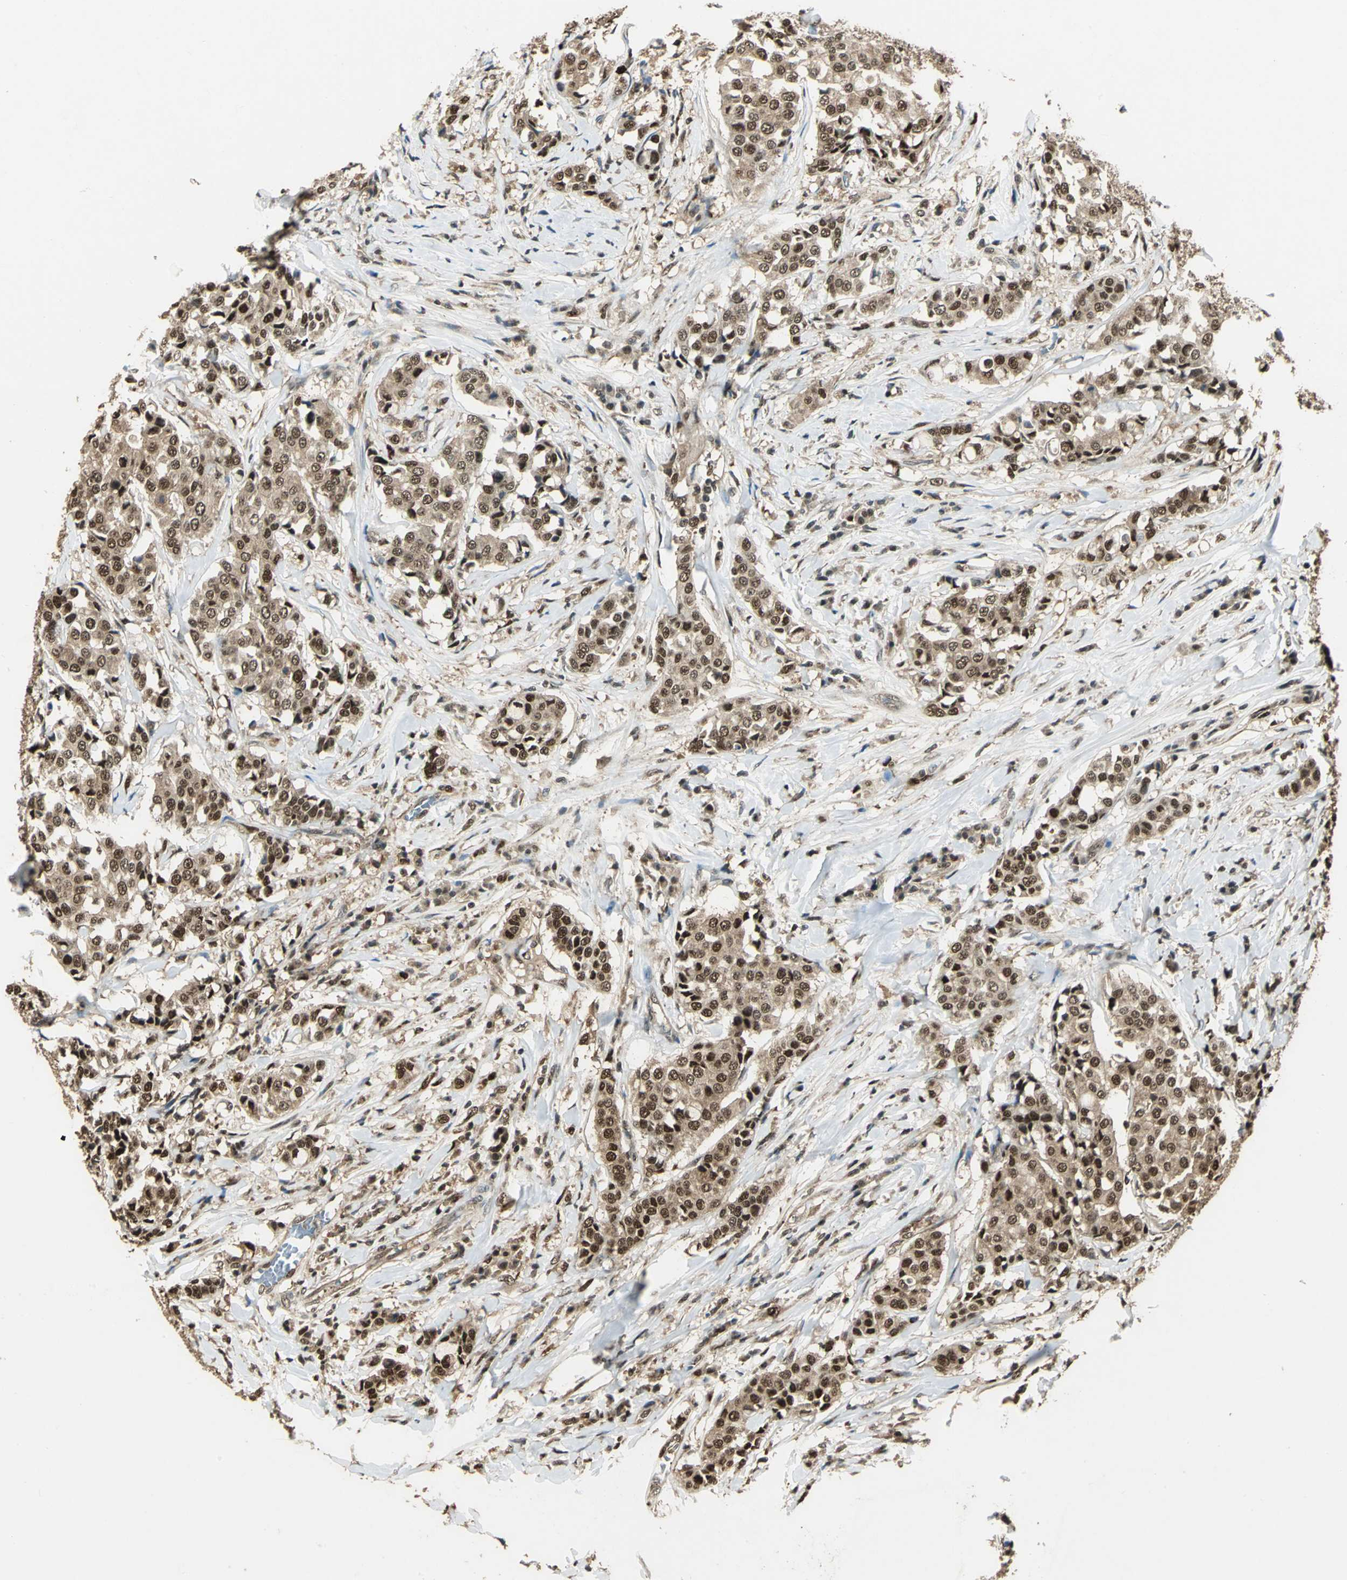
{"staining": {"intensity": "strong", "quantity": ">75%", "location": "cytoplasmic/membranous,nuclear"}, "tissue": "breast cancer", "cell_type": "Tumor cells", "image_type": "cancer", "snomed": [{"axis": "morphology", "description": "Duct carcinoma"}, {"axis": "topography", "description": "Breast"}], "caption": "IHC micrograph of human breast infiltrating ductal carcinoma stained for a protein (brown), which exhibits high levels of strong cytoplasmic/membranous and nuclear staining in about >75% of tumor cells.", "gene": "PPP1R13L", "patient": {"sex": "female", "age": 27}}